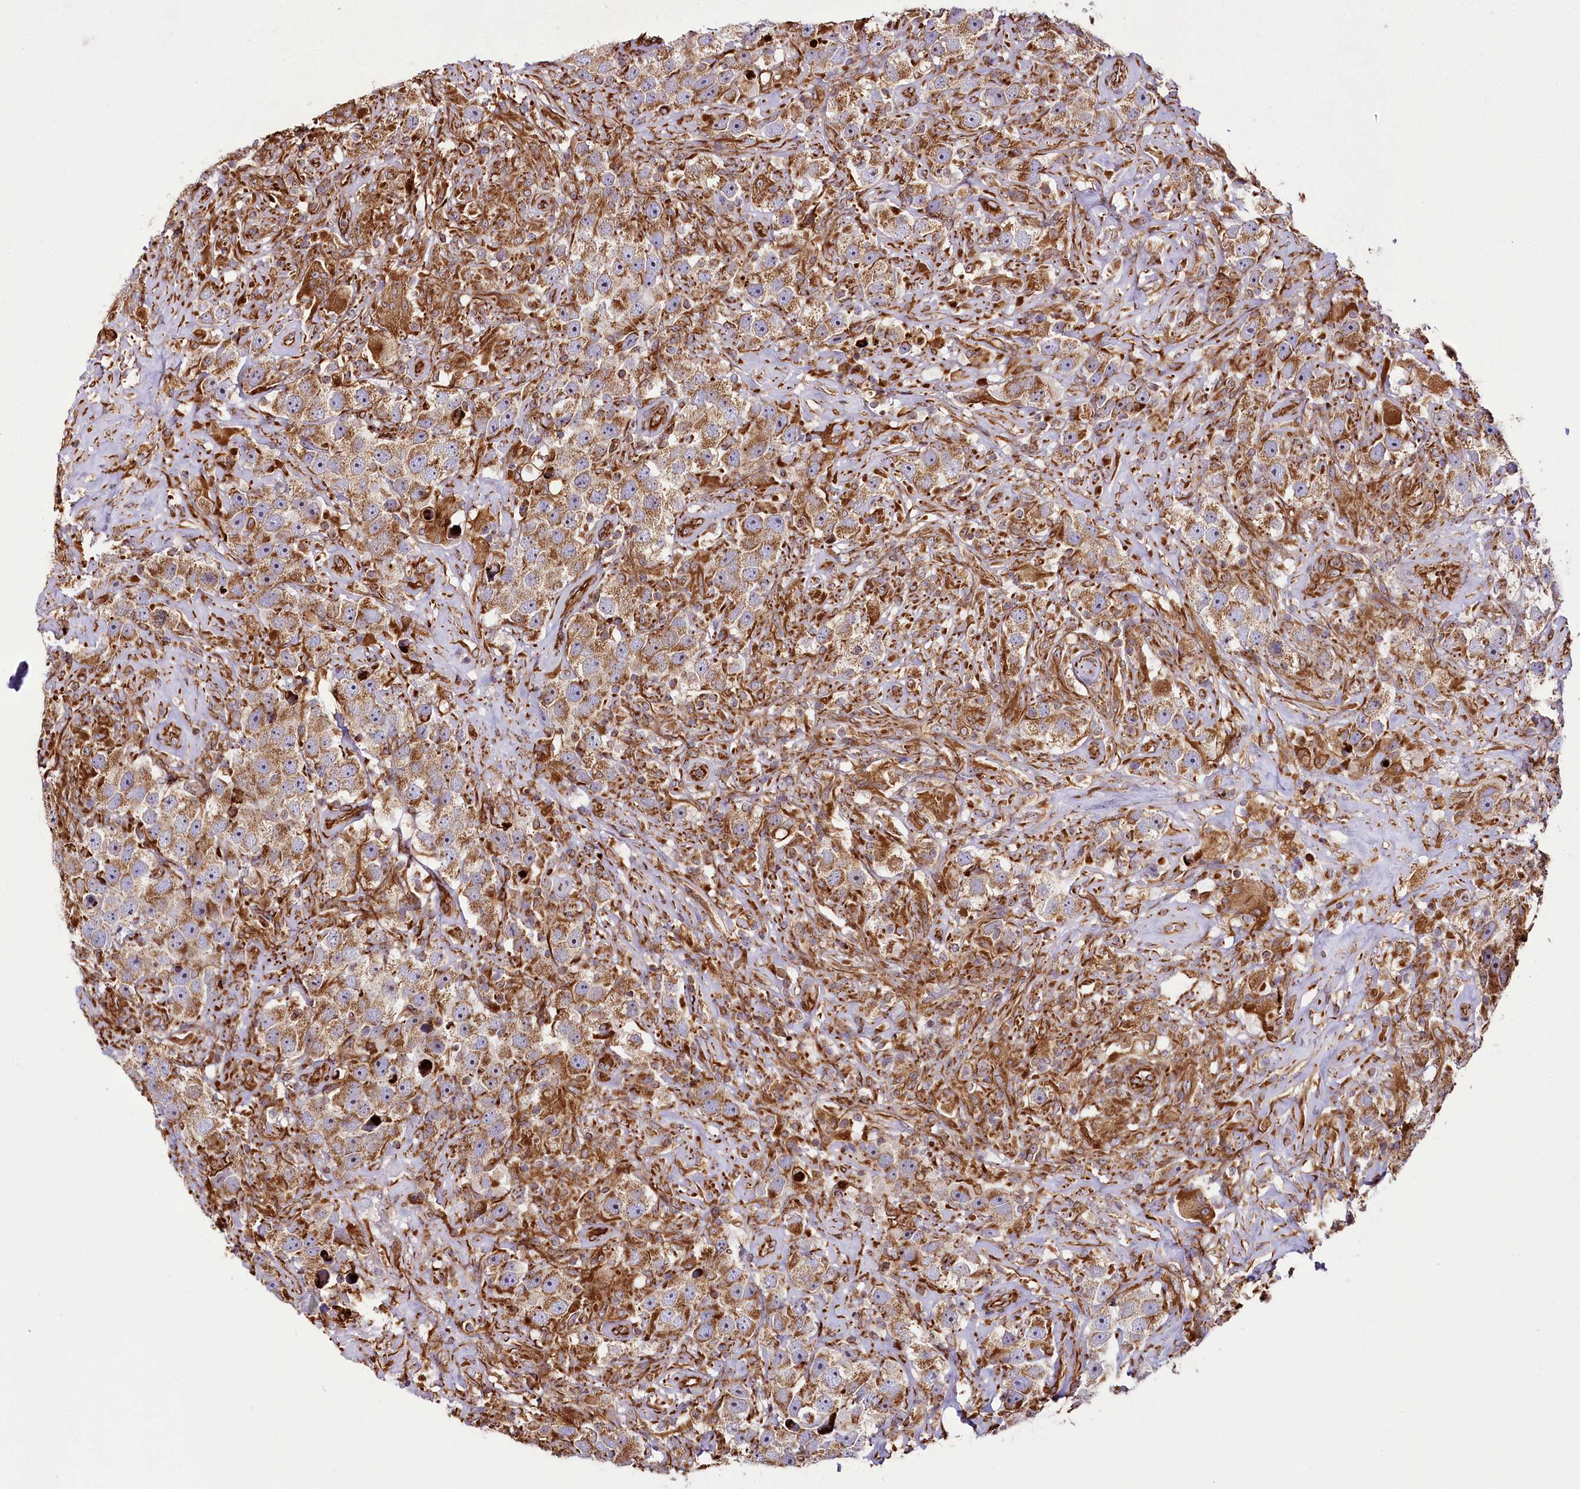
{"staining": {"intensity": "moderate", "quantity": ">75%", "location": "cytoplasmic/membranous"}, "tissue": "testis cancer", "cell_type": "Tumor cells", "image_type": "cancer", "snomed": [{"axis": "morphology", "description": "Seminoma, NOS"}, {"axis": "topography", "description": "Testis"}], "caption": "About >75% of tumor cells in testis cancer demonstrate moderate cytoplasmic/membranous protein expression as visualized by brown immunohistochemical staining.", "gene": "THUMPD3", "patient": {"sex": "male", "age": 49}}